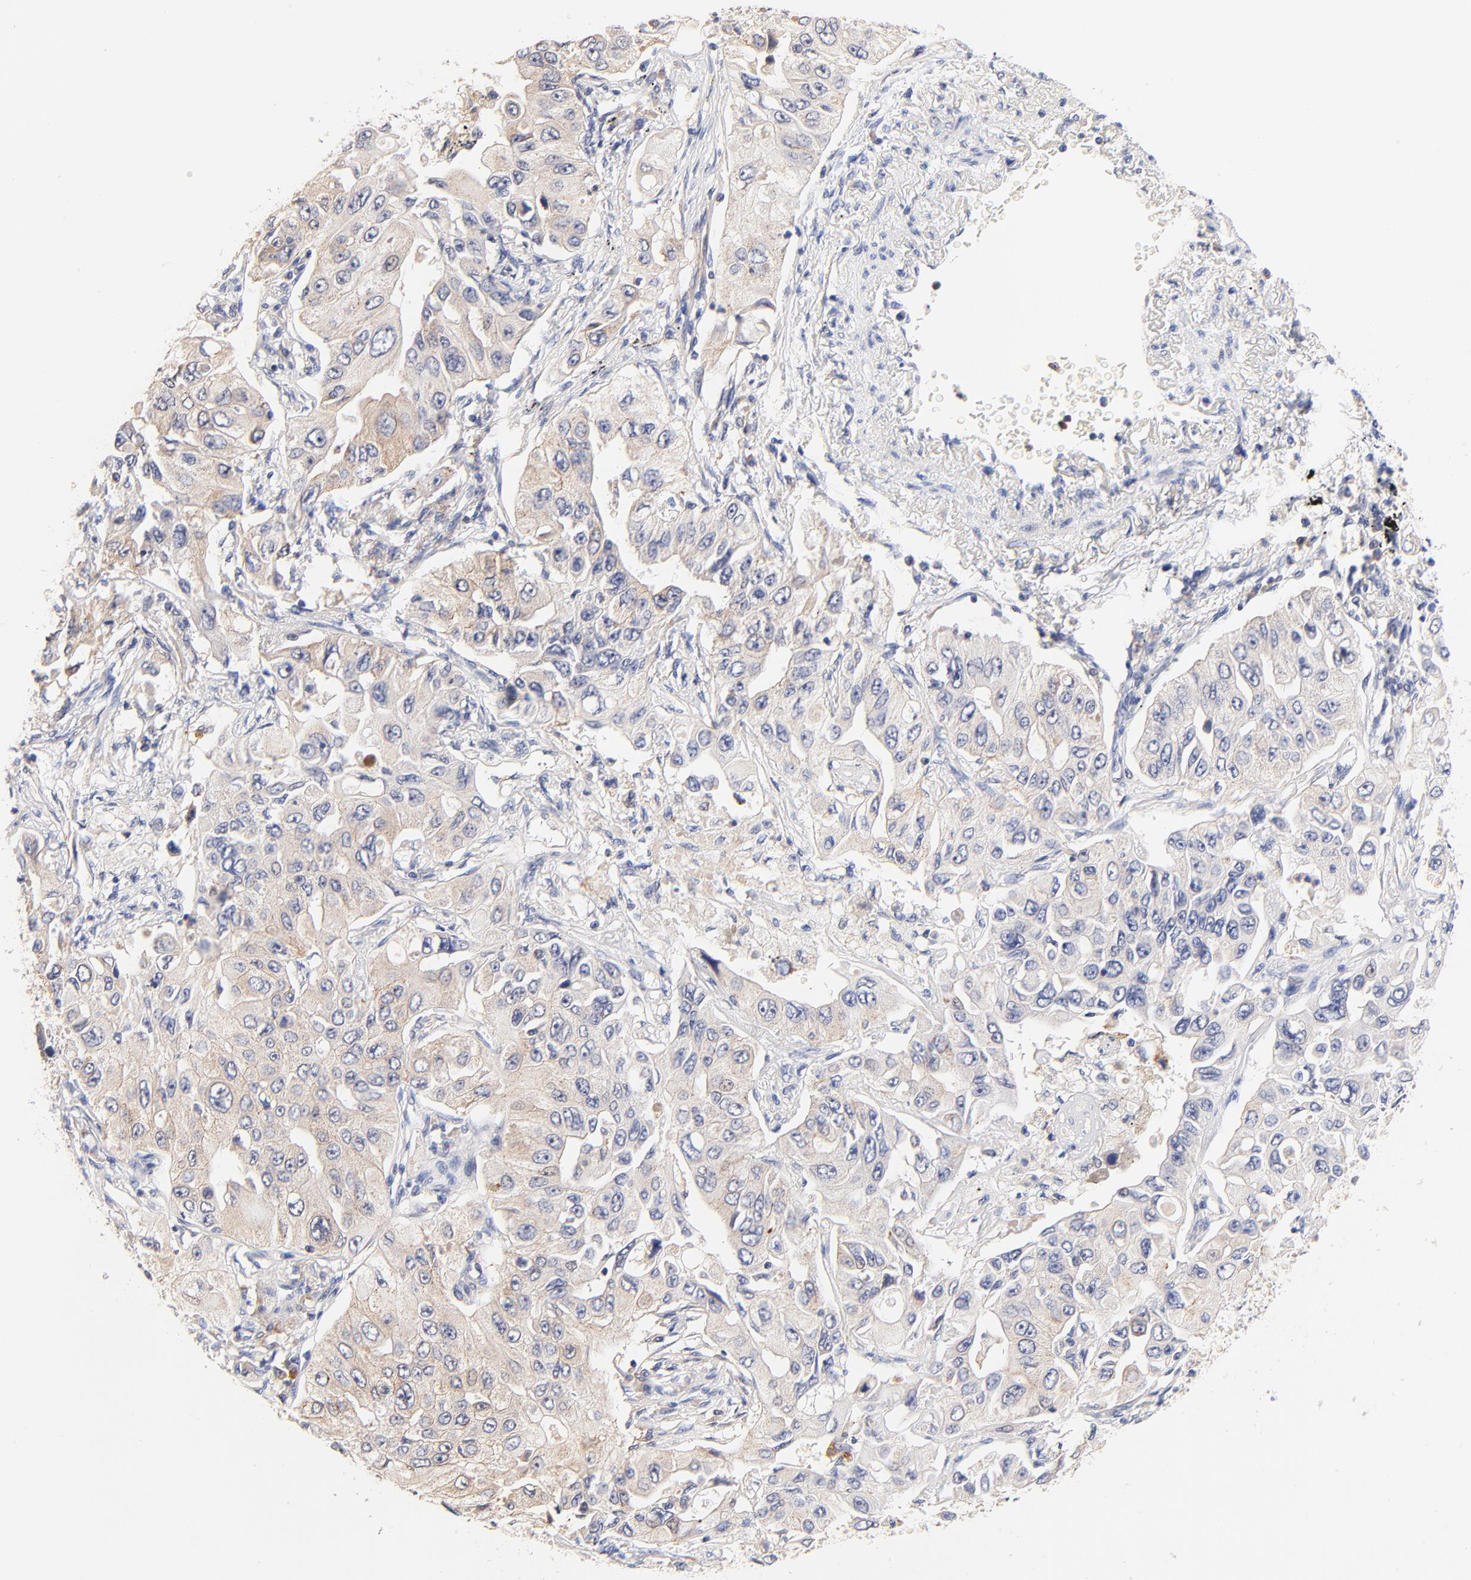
{"staining": {"intensity": "moderate", "quantity": ">75%", "location": "cytoplasmic/membranous"}, "tissue": "lung cancer", "cell_type": "Tumor cells", "image_type": "cancer", "snomed": [{"axis": "morphology", "description": "Adenocarcinoma, NOS"}, {"axis": "topography", "description": "Lung"}], "caption": "Human adenocarcinoma (lung) stained with a protein marker displays moderate staining in tumor cells.", "gene": "PTK7", "patient": {"sex": "male", "age": 84}}